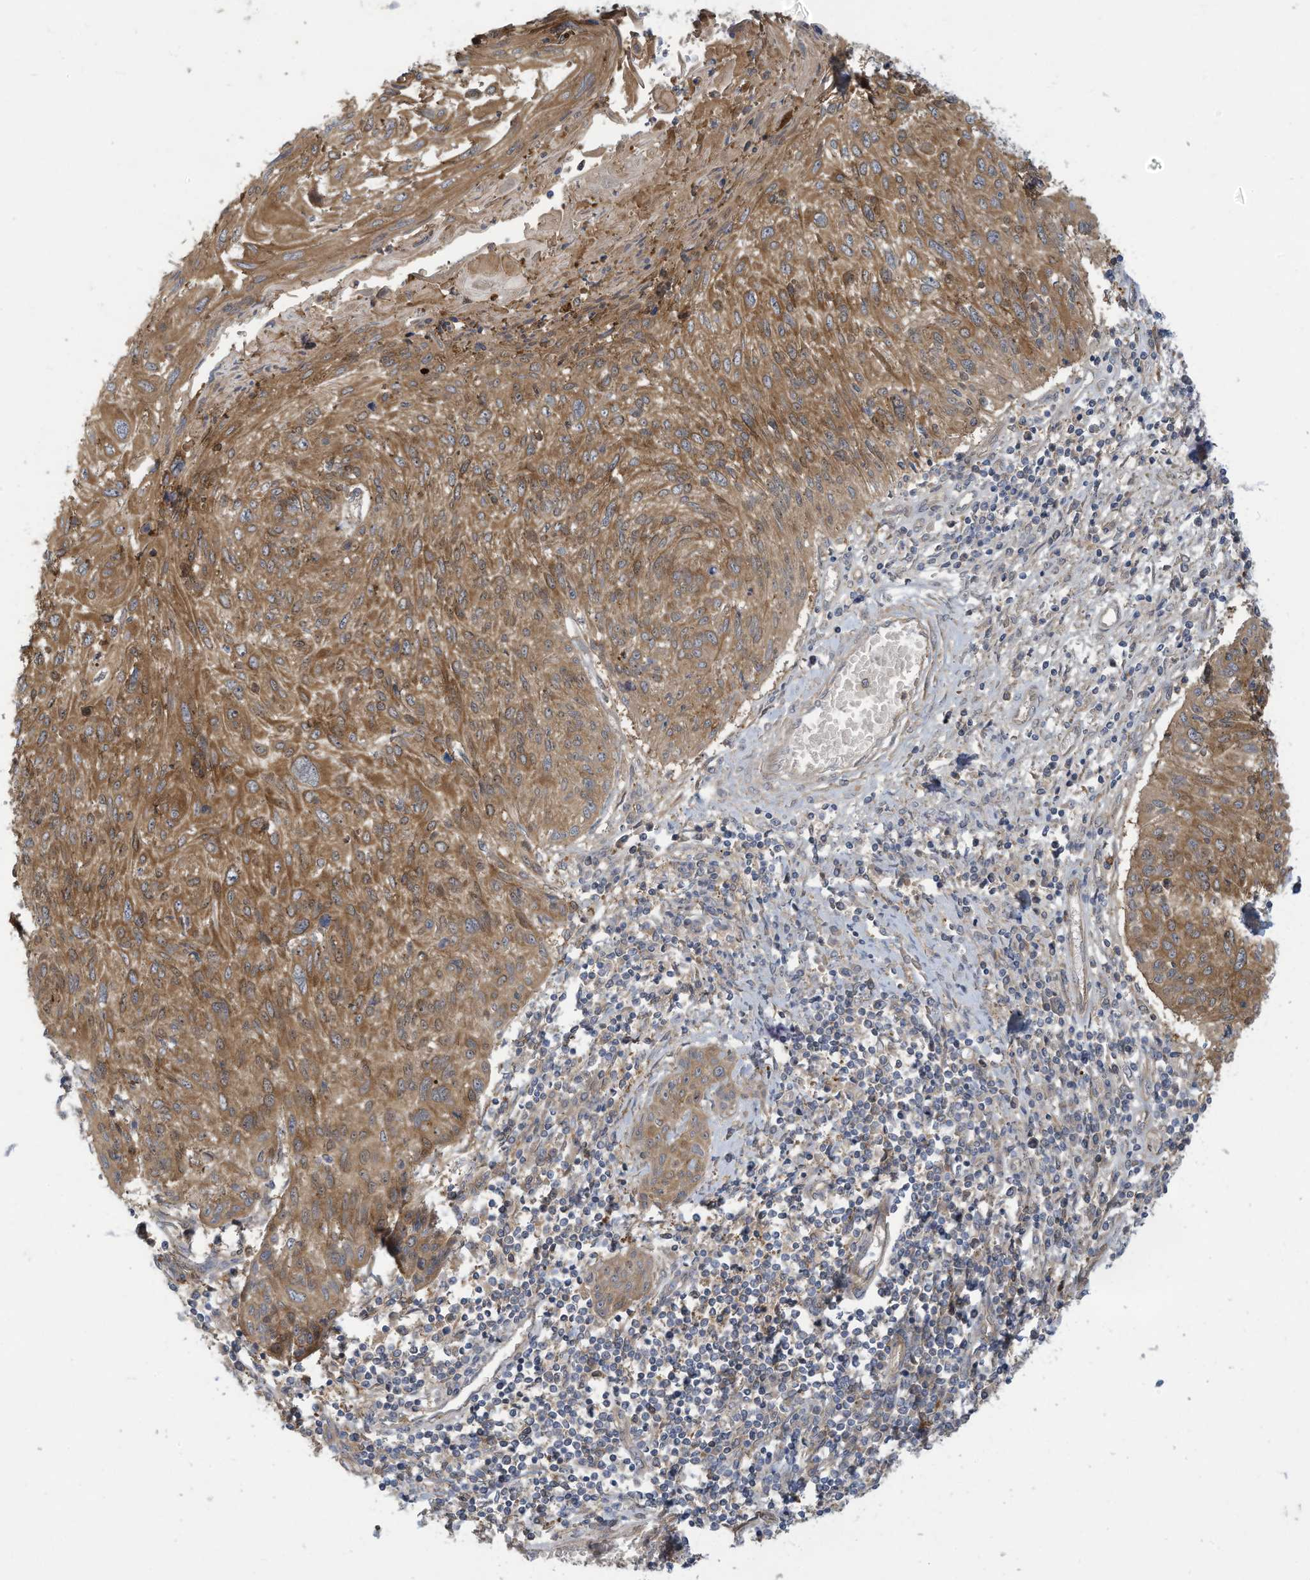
{"staining": {"intensity": "moderate", "quantity": ">75%", "location": "cytoplasmic/membranous"}, "tissue": "cervical cancer", "cell_type": "Tumor cells", "image_type": "cancer", "snomed": [{"axis": "morphology", "description": "Squamous cell carcinoma, NOS"}, {"axis": "topography", "description": "Cervix"}], "caption": "An IHC histopathology image of tumor tissue is shown. Protein staining in brown shows moderate cytoplasmic/membranous positivity in squamous cell carcinoma (cervical) within tumor cells.", "gene": "ADI1", "patient": {"sex": "female", "age": 51}}